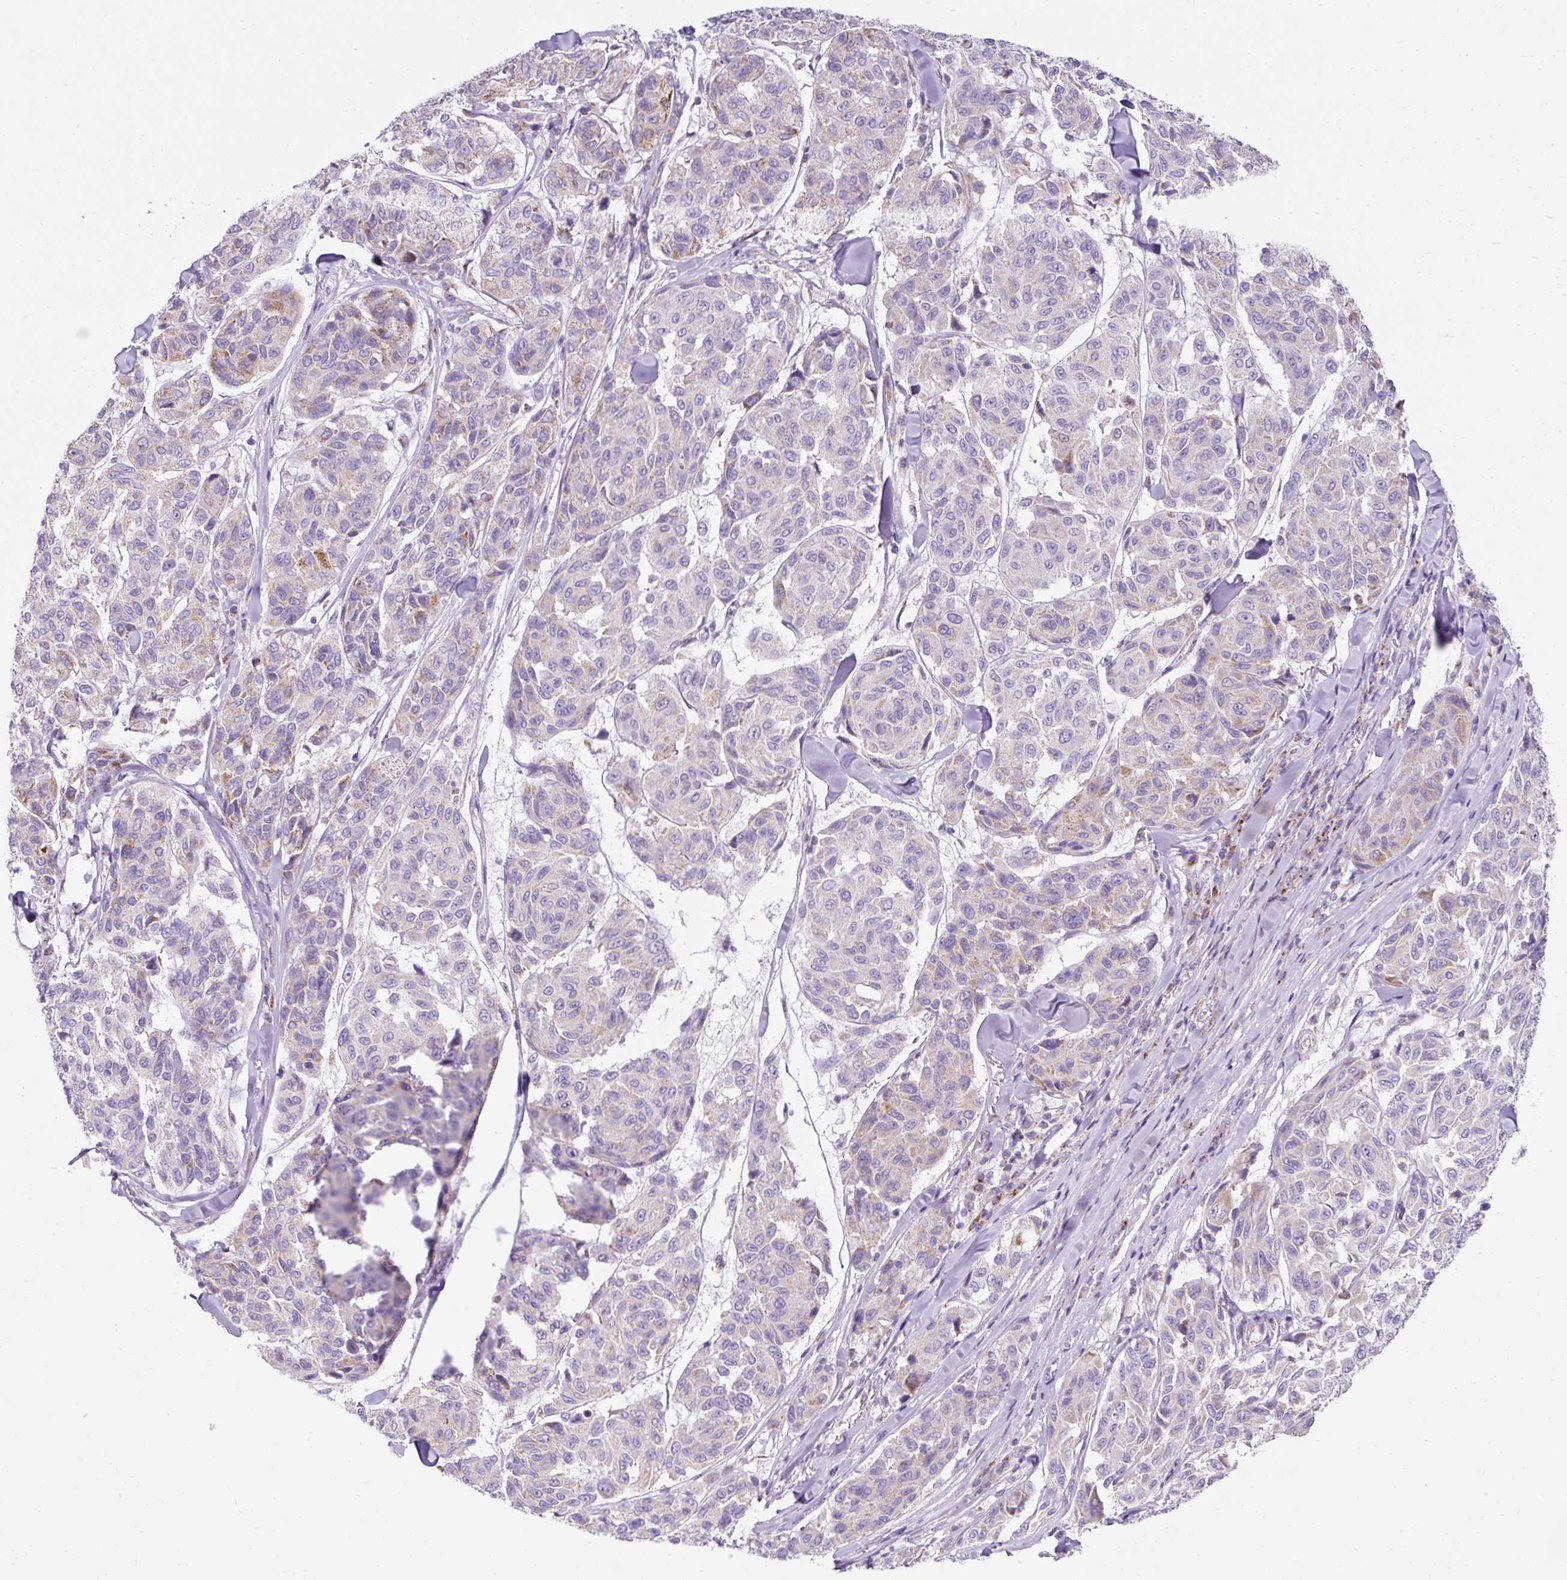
{"staining": {"intensity": "weak", "quantity": "<25%", "location": "cytoplasmic/membranous"}, "tissue": "melanoma", "cell_type": "Tumor cells", "image_type": "cancer", "snomed": [{"axis": "morphology", "description": "Malignant melanoma, NOS"}, {"axis": "topography", "description": "Skin"}], "caption": "Immunohistochemistry micrograph of neoplastic tissue: malignant melanoma stained with DAB exhibits no significant protein expression in tumor cells.", "gene": "PLPP2", "patient": {"sex": "female", "age": 66}}